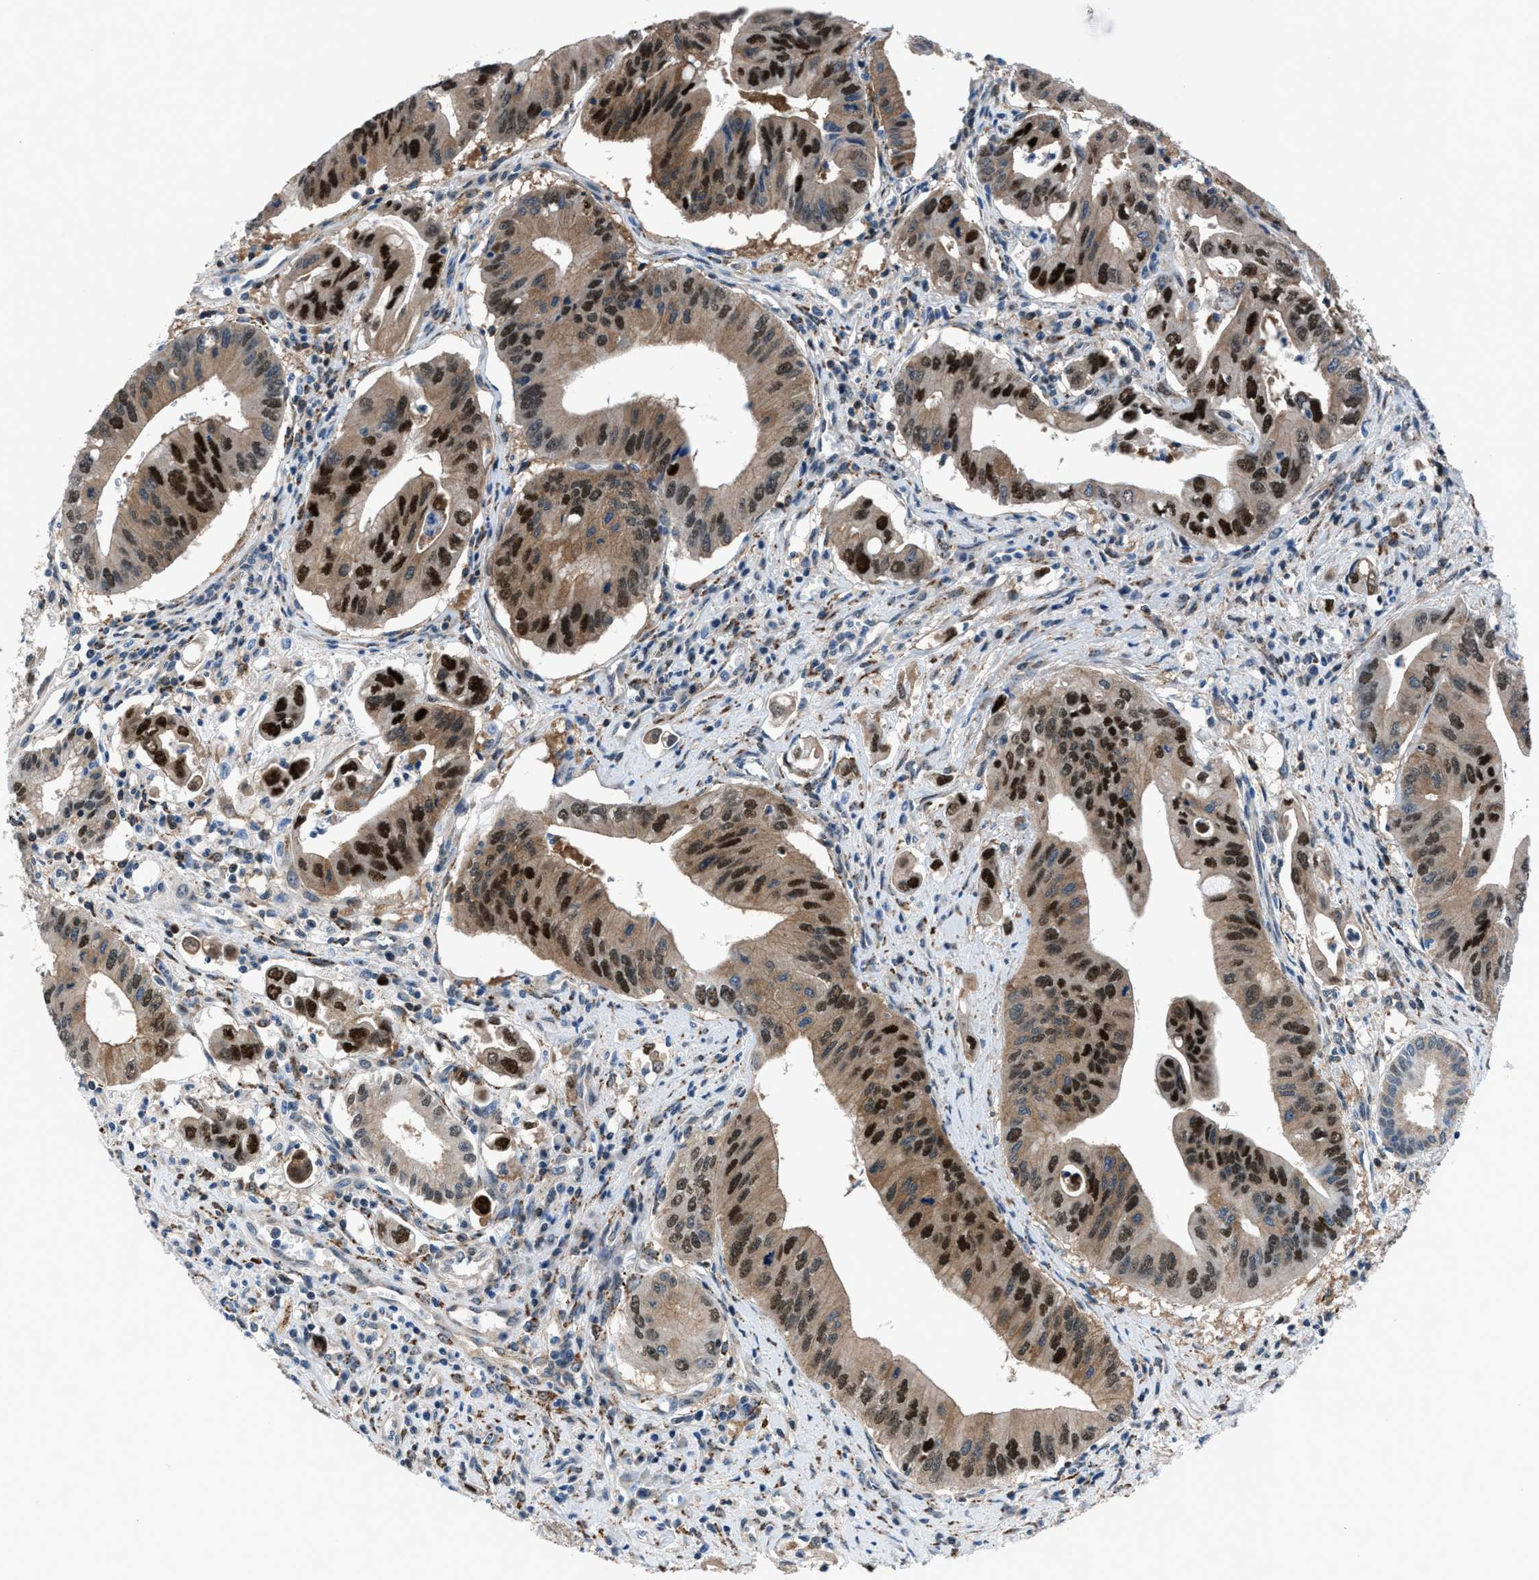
{"staining": {"intensity": "strong", "quantity": ">75%", "location": "cytoplasmic/membranous,nuclear"}, "tissue": "pancreatic cancer", "cell_type": "Tumor cells", "image_type": "cancer", "snomed": [{"axis": "morphology", "description": "Adenocarcinoma, NOS"}, {"axis": "topography", "description": "Pancreas"}], "caption": "A brown stain shows strong cytoplasmic/membranous and nuclear expression of a protein in human pancreatic adenocarcinoma tumor cells.", "gene": "TMEM45B", "patient": {"sex": "female", "age": 73}}